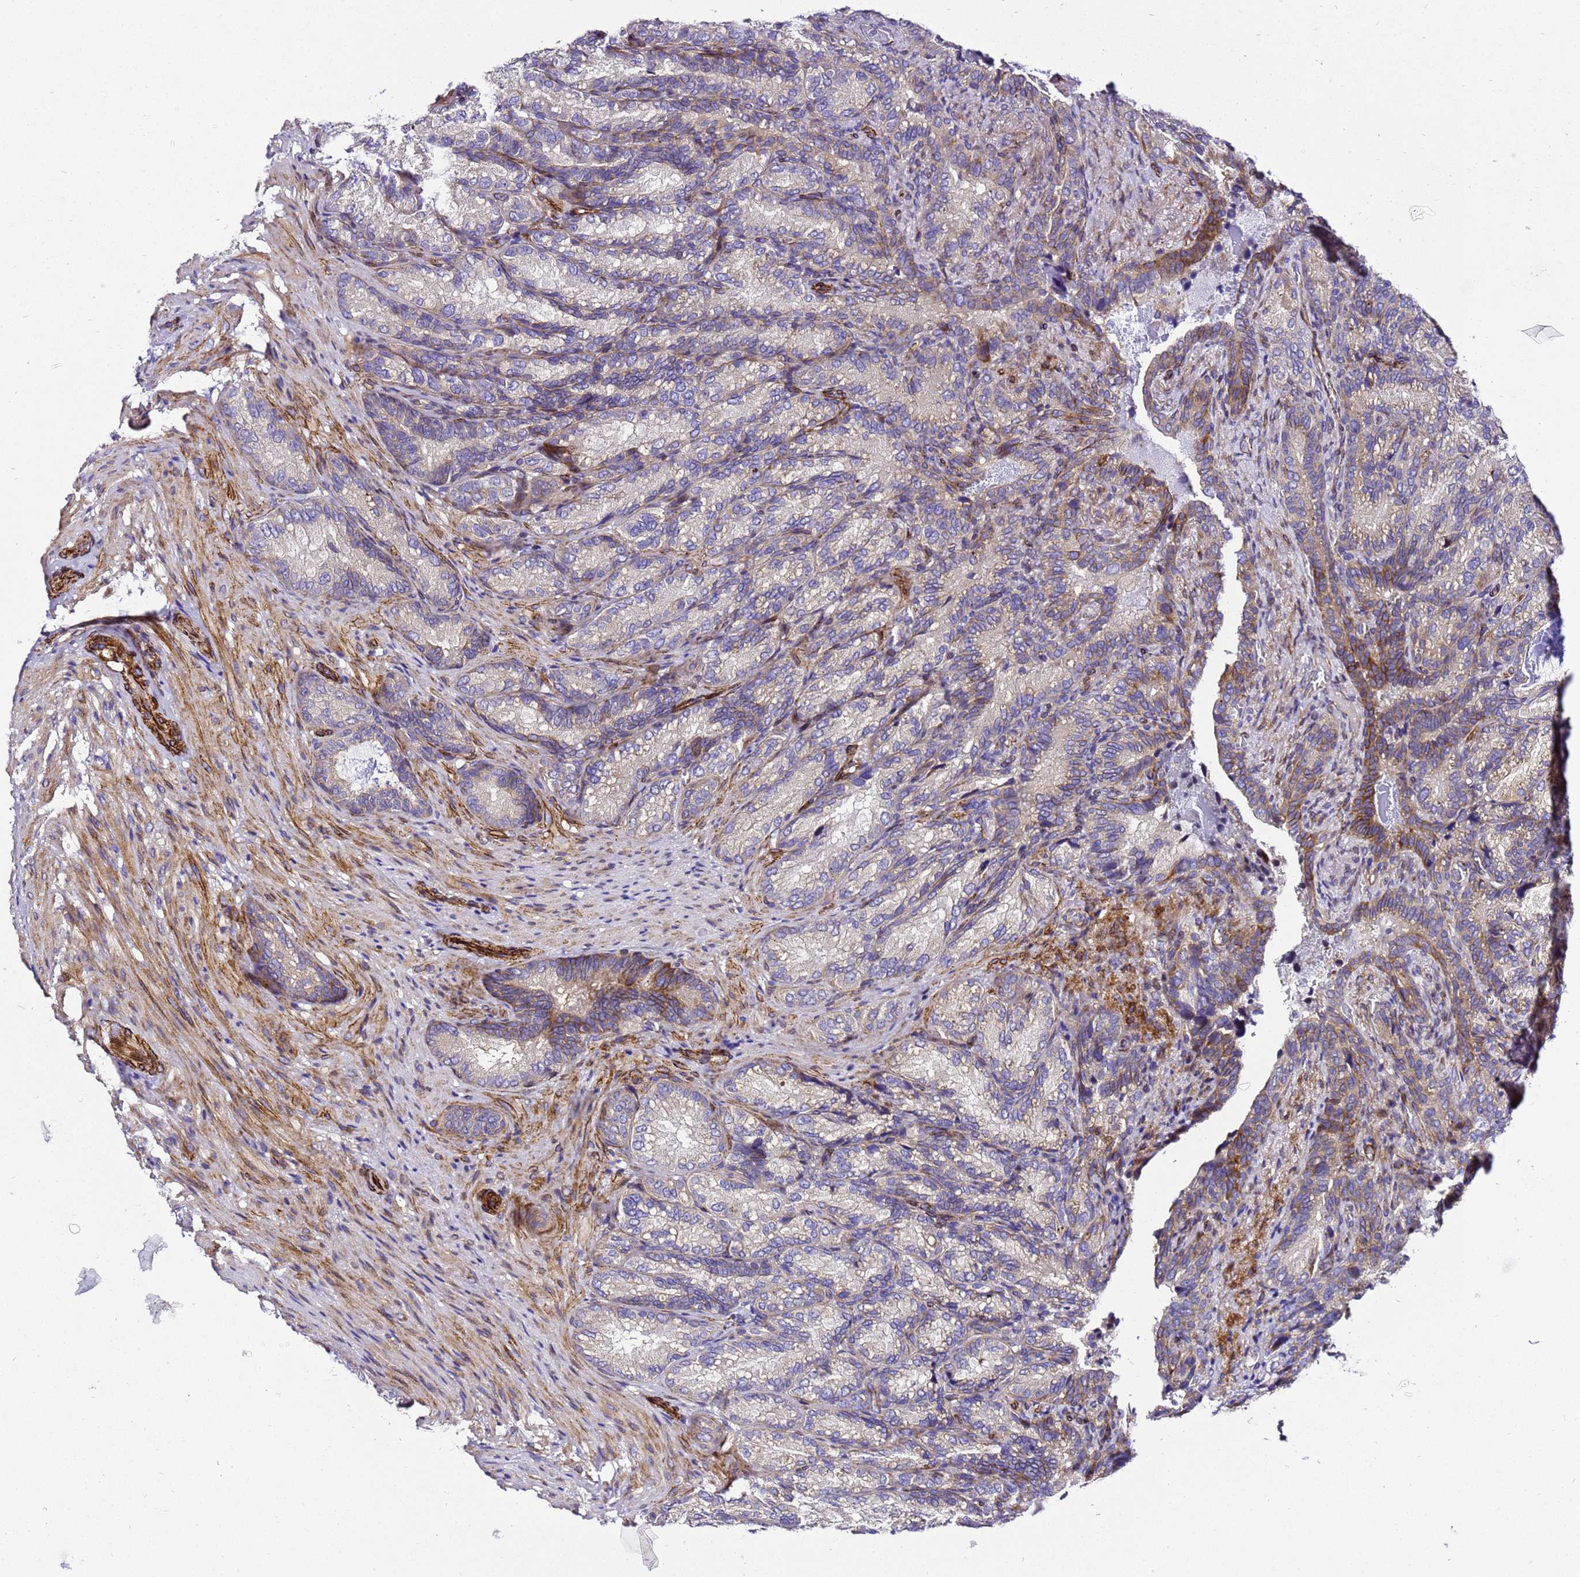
{"staining": {"intensity": "moderate", "quantity": "<25%", "location": "cytoplasmic/membranous"}, "tissue": "seminal vesicle", "cell_type": "Glandular cells", "image_type": "normal", "snomed": [{"axis": "morphology", "description": "Normal tissue, NOS"}, {"axis": "topography", "description": "Seminal veicle"}], "caption": "Unremarkable seminal vesicle displays moderate cytoplasmic/membranous expression in about <25% of glandular cells, visualized by immunohistochemistry. (IHC, brightfield microscopy, high magnification).", "gene": "ZNF417", "patient": {"sex": "male", "age": 58}}